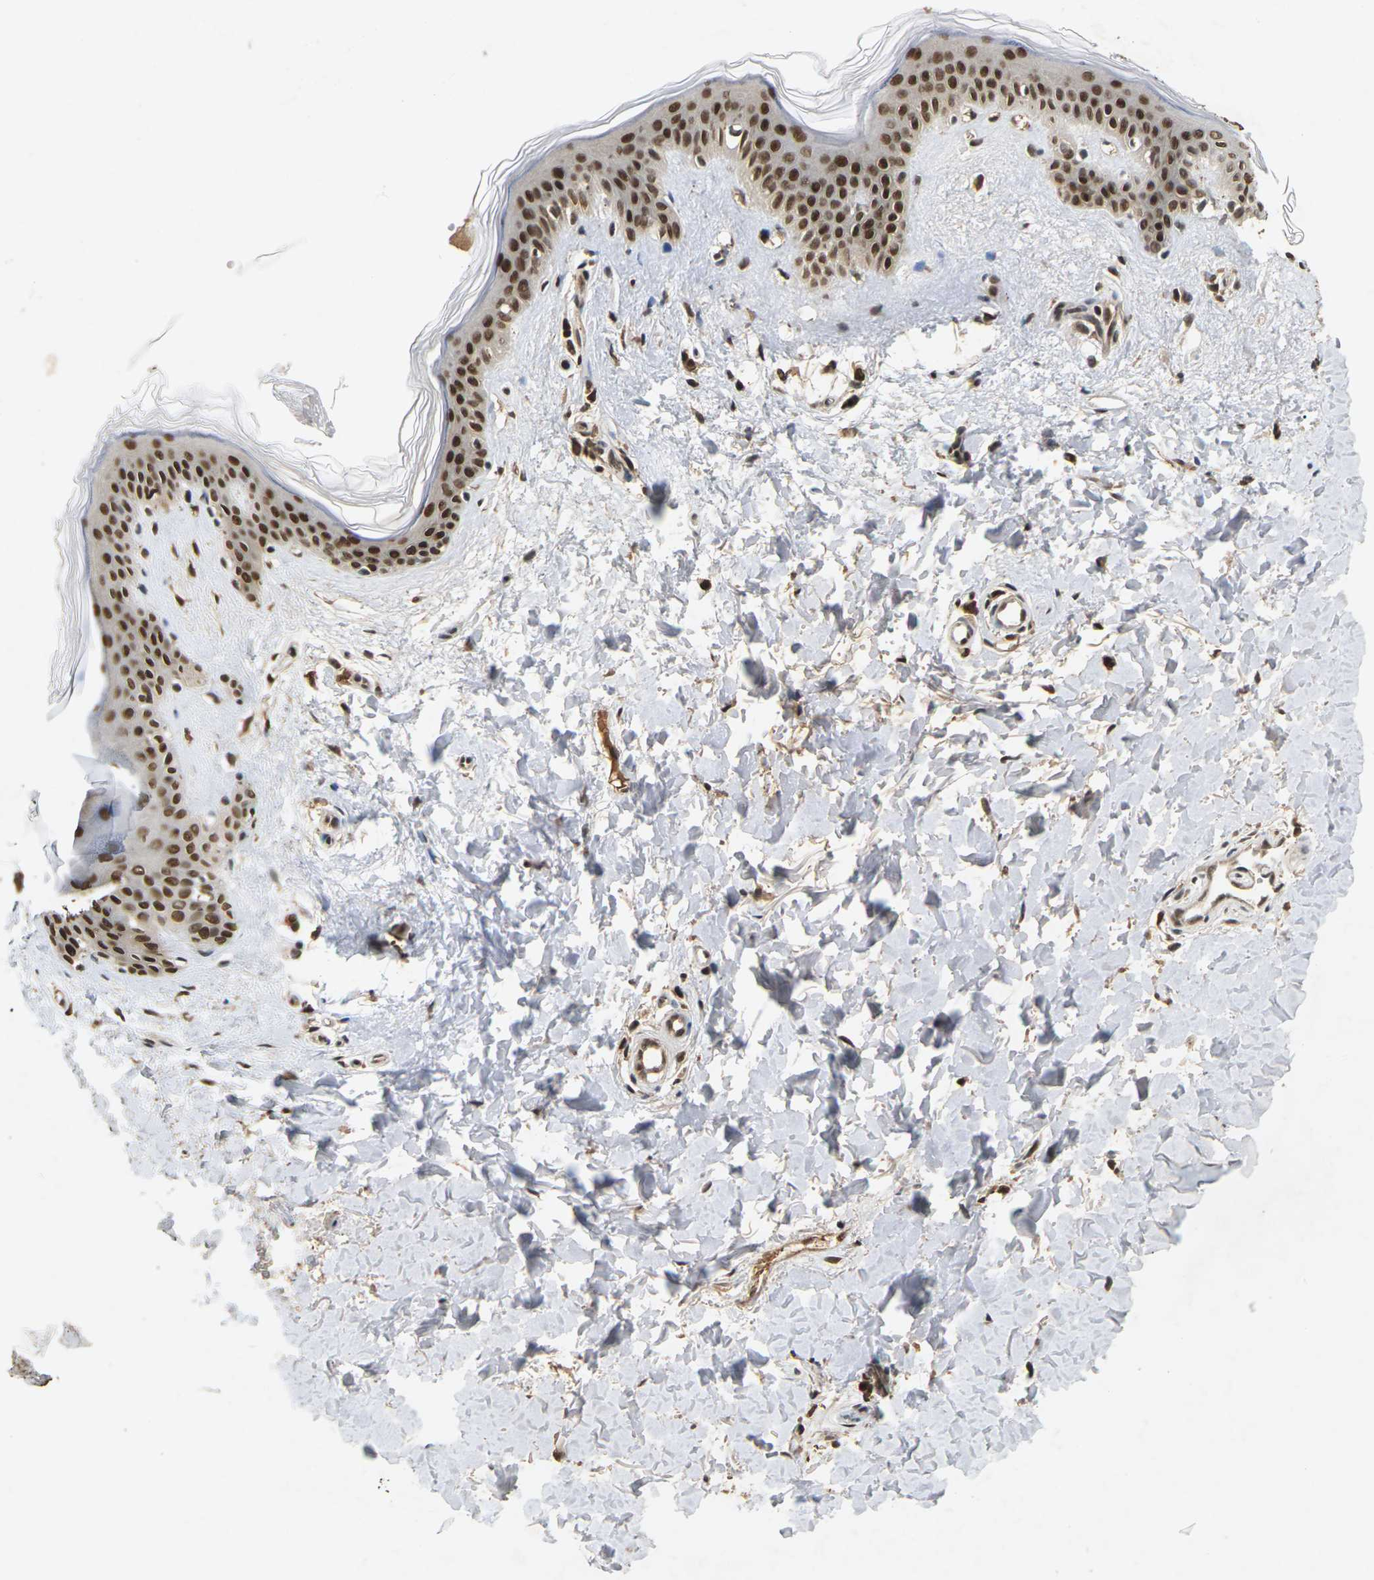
{"staining": {"intensity": "strong", "quantity": ">75%", "location": "nuclear"}, "tissue": "skin", "cell_type": "Fibroblasts", "image_type": "normal", "snomed": [{"axis": "morphology", "description": "Normal tissue, NOS"}, {"axis": "topography", "description": "Skin"}], "caption": "High-magnification brightfield microscopy of unremarkable skin stained with DAB (3,3'-diaminobenzidine) (brown) and counterstained with hematoxylin (blue). fibroblasts exhibit strong nuclear expression is seen in approximately>75% of cells. (Stains: DAB (3,3'-diaminobenzidine) in brown, nuclei in blue, Microscopy: brightfield microscopy at high magnification).", "gene": "NELFA", "patient": {"sex": "female", "age": 41}}